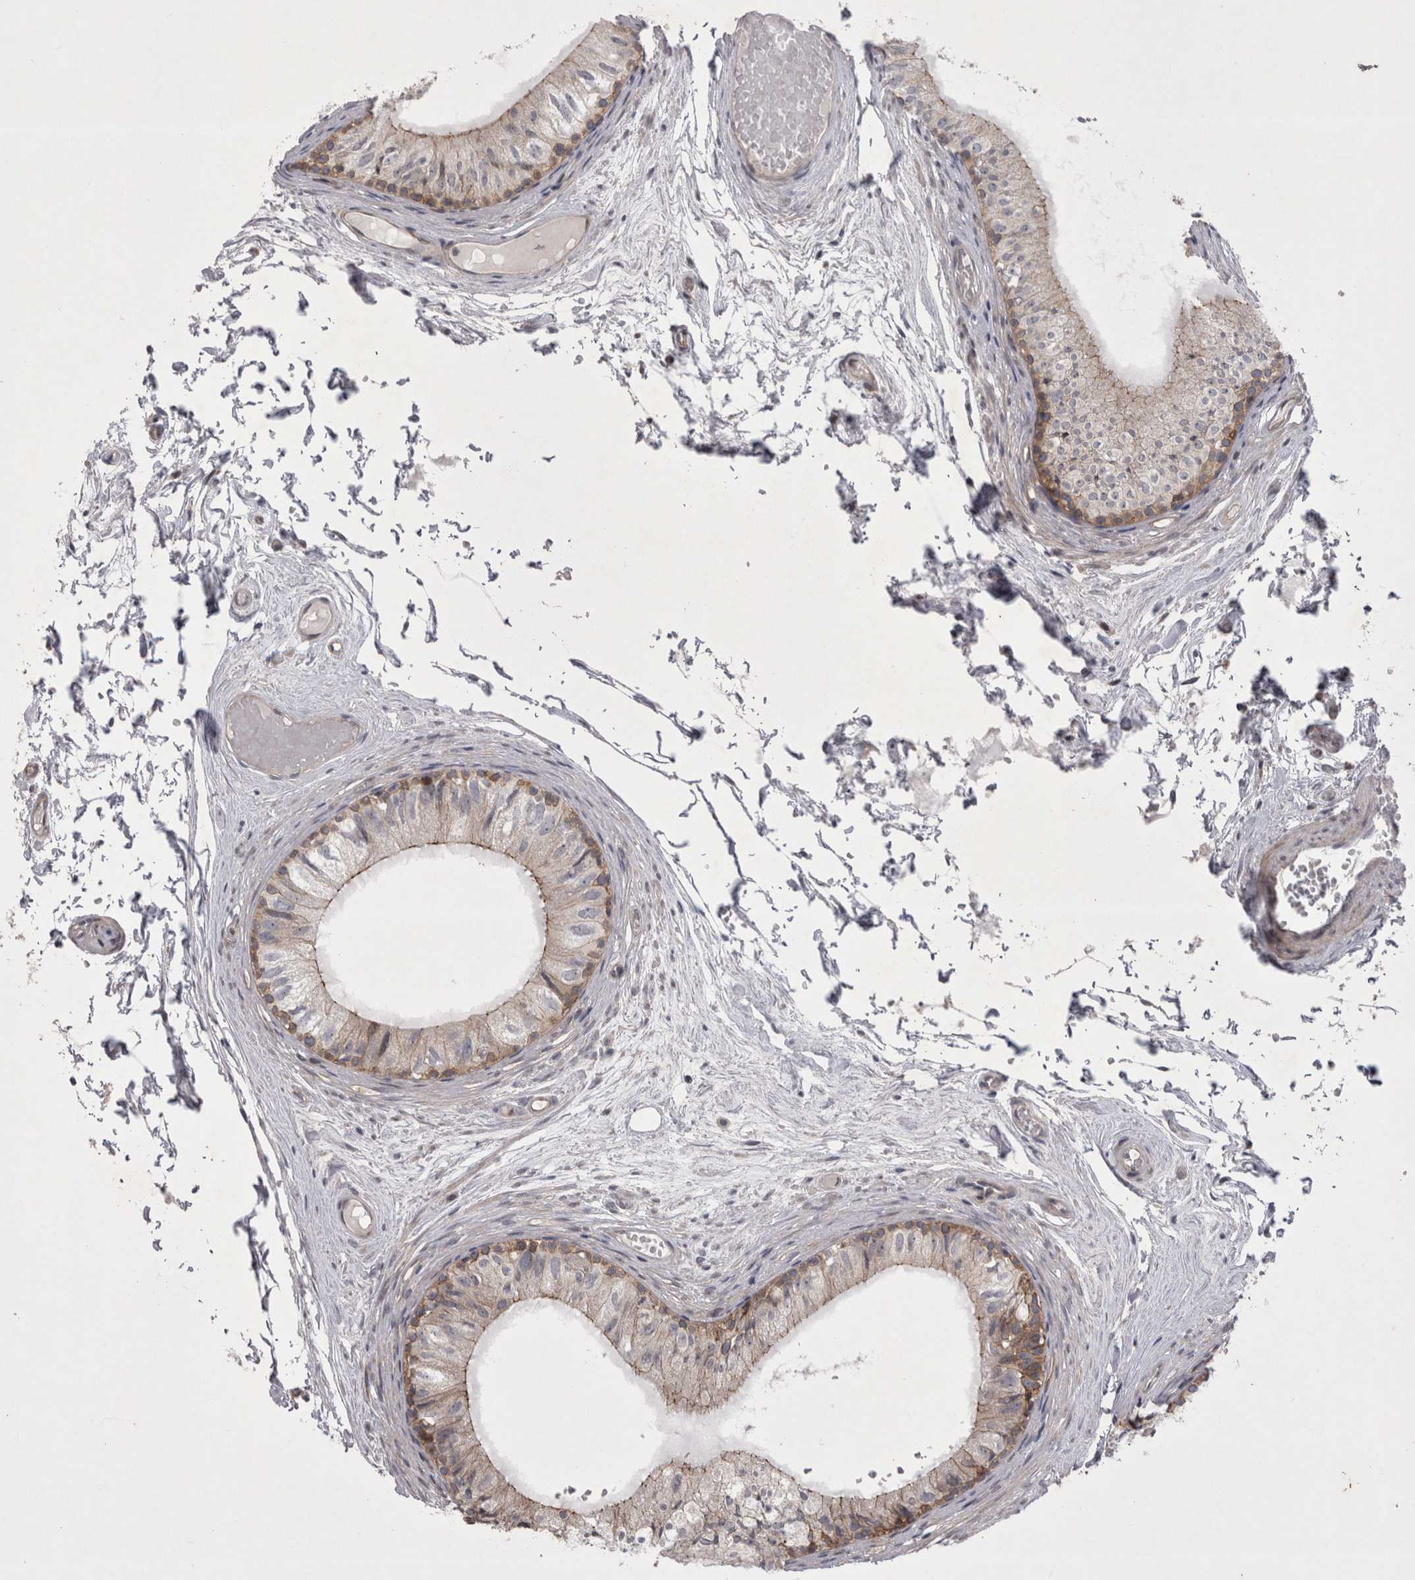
{"staining": {"intensity": "moderate", "quantity": "25%-75%", "location": "cytoplasmic/membranous"}, "tissue": "epididymis", "cell_type": "Glandular cells", "image_type": "normal", "snomed": [{"axis": "morphology", "description": "Normal tissue, NOS"}, {"axis": "topography", "description": "Epididymis"}], "caption": "About 25%-75% of glandular cells in normal epididymis demonstrate moderate cytoplasmic/membranous protein positivity as visualized by brown immunohistochemical staining.", "gene": "NENF", "patient": {"sex": "male", "age": 79}}